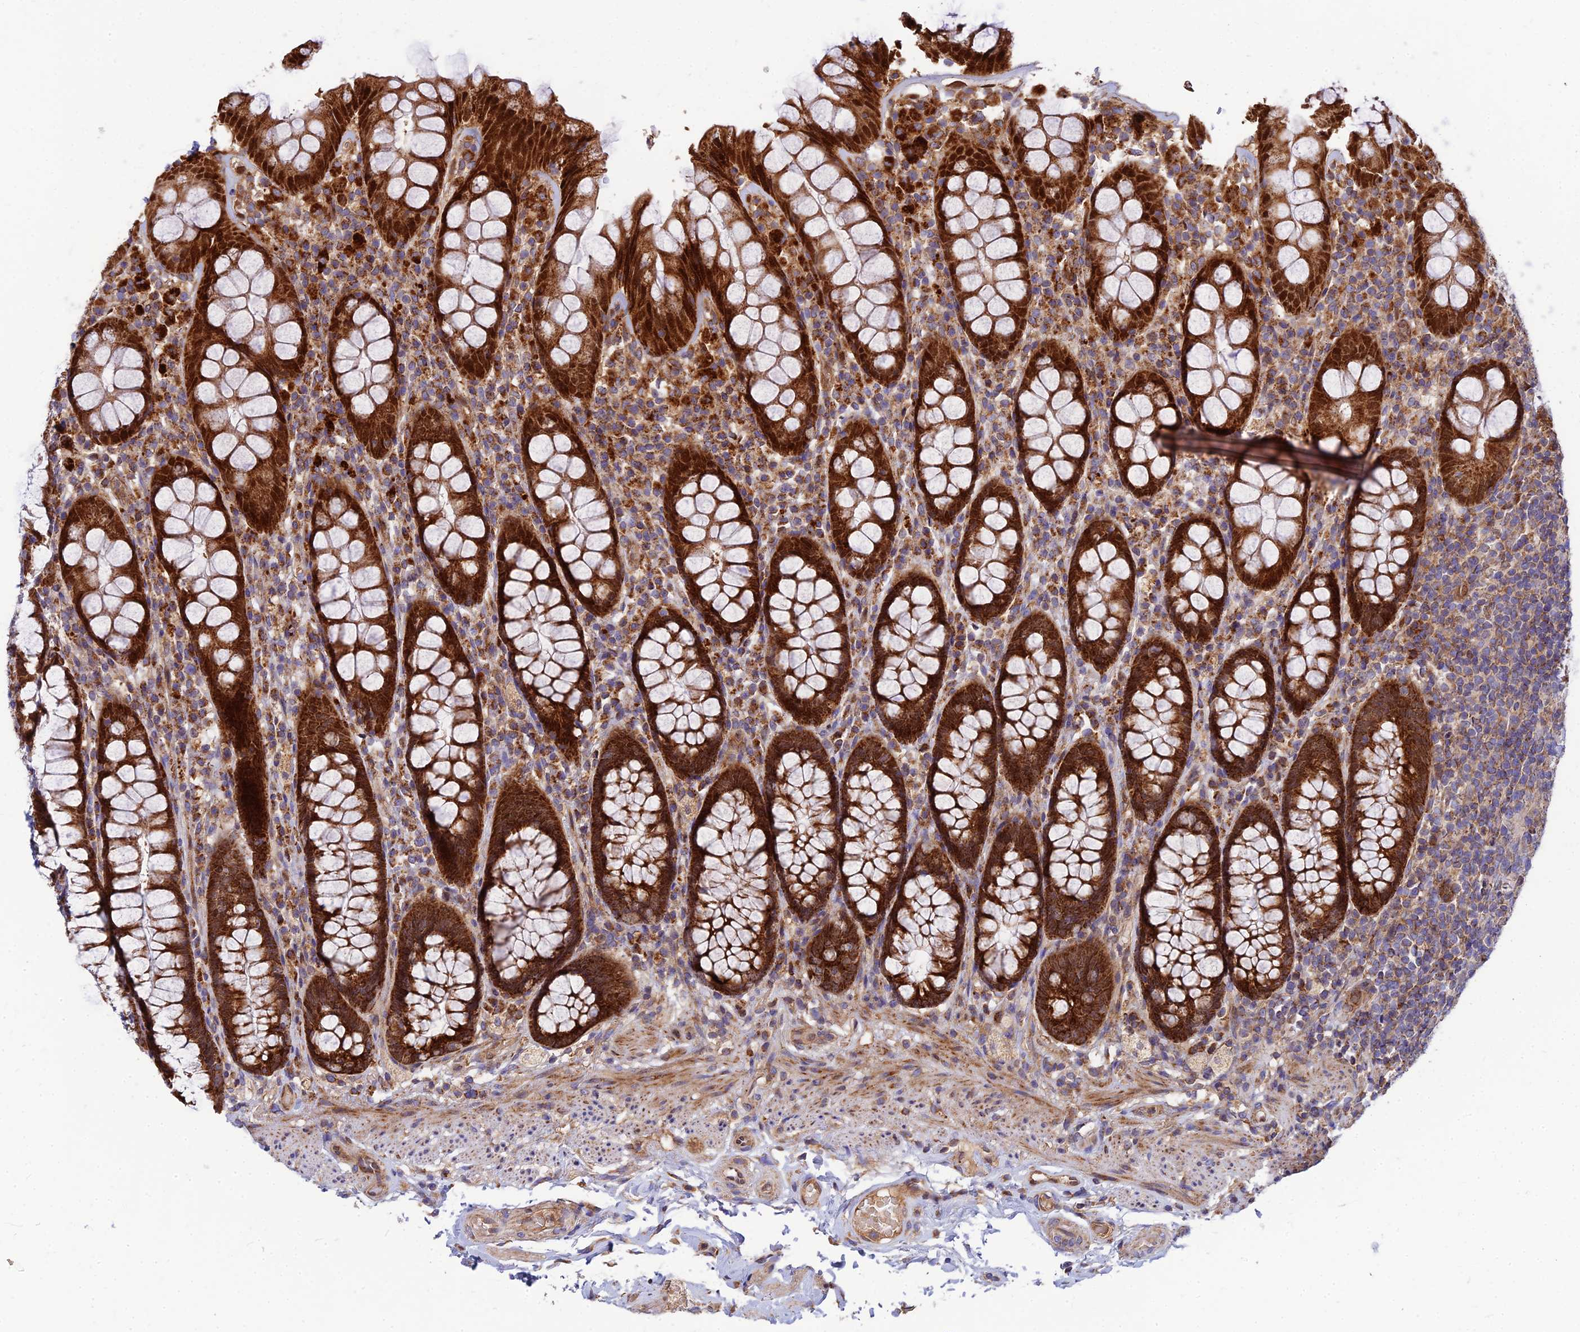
{"staining": {"intensity": "strong", "quantity": ">75%", "location": "cytoplasmic/membranous,nuclear"}, "tissue": "rectum", "cell_type": "Glandular cells", "image_type": "normal", "snomed": [{"axis": "morphology", "description": "Normal tissue, NOS"}, {"axis": "topography", "description": "Rectum"}], "caption": "The immunohistochemical stain shows strong cytoplasmic/membranous,nuclear staining in glandular cells of normal rectum. Immunohistochemistry (ihc) stains the protein in brown and the nuclei are stained blue.", "gene": "PODNL1", "patient": {"sex": "male", "age": 83}}